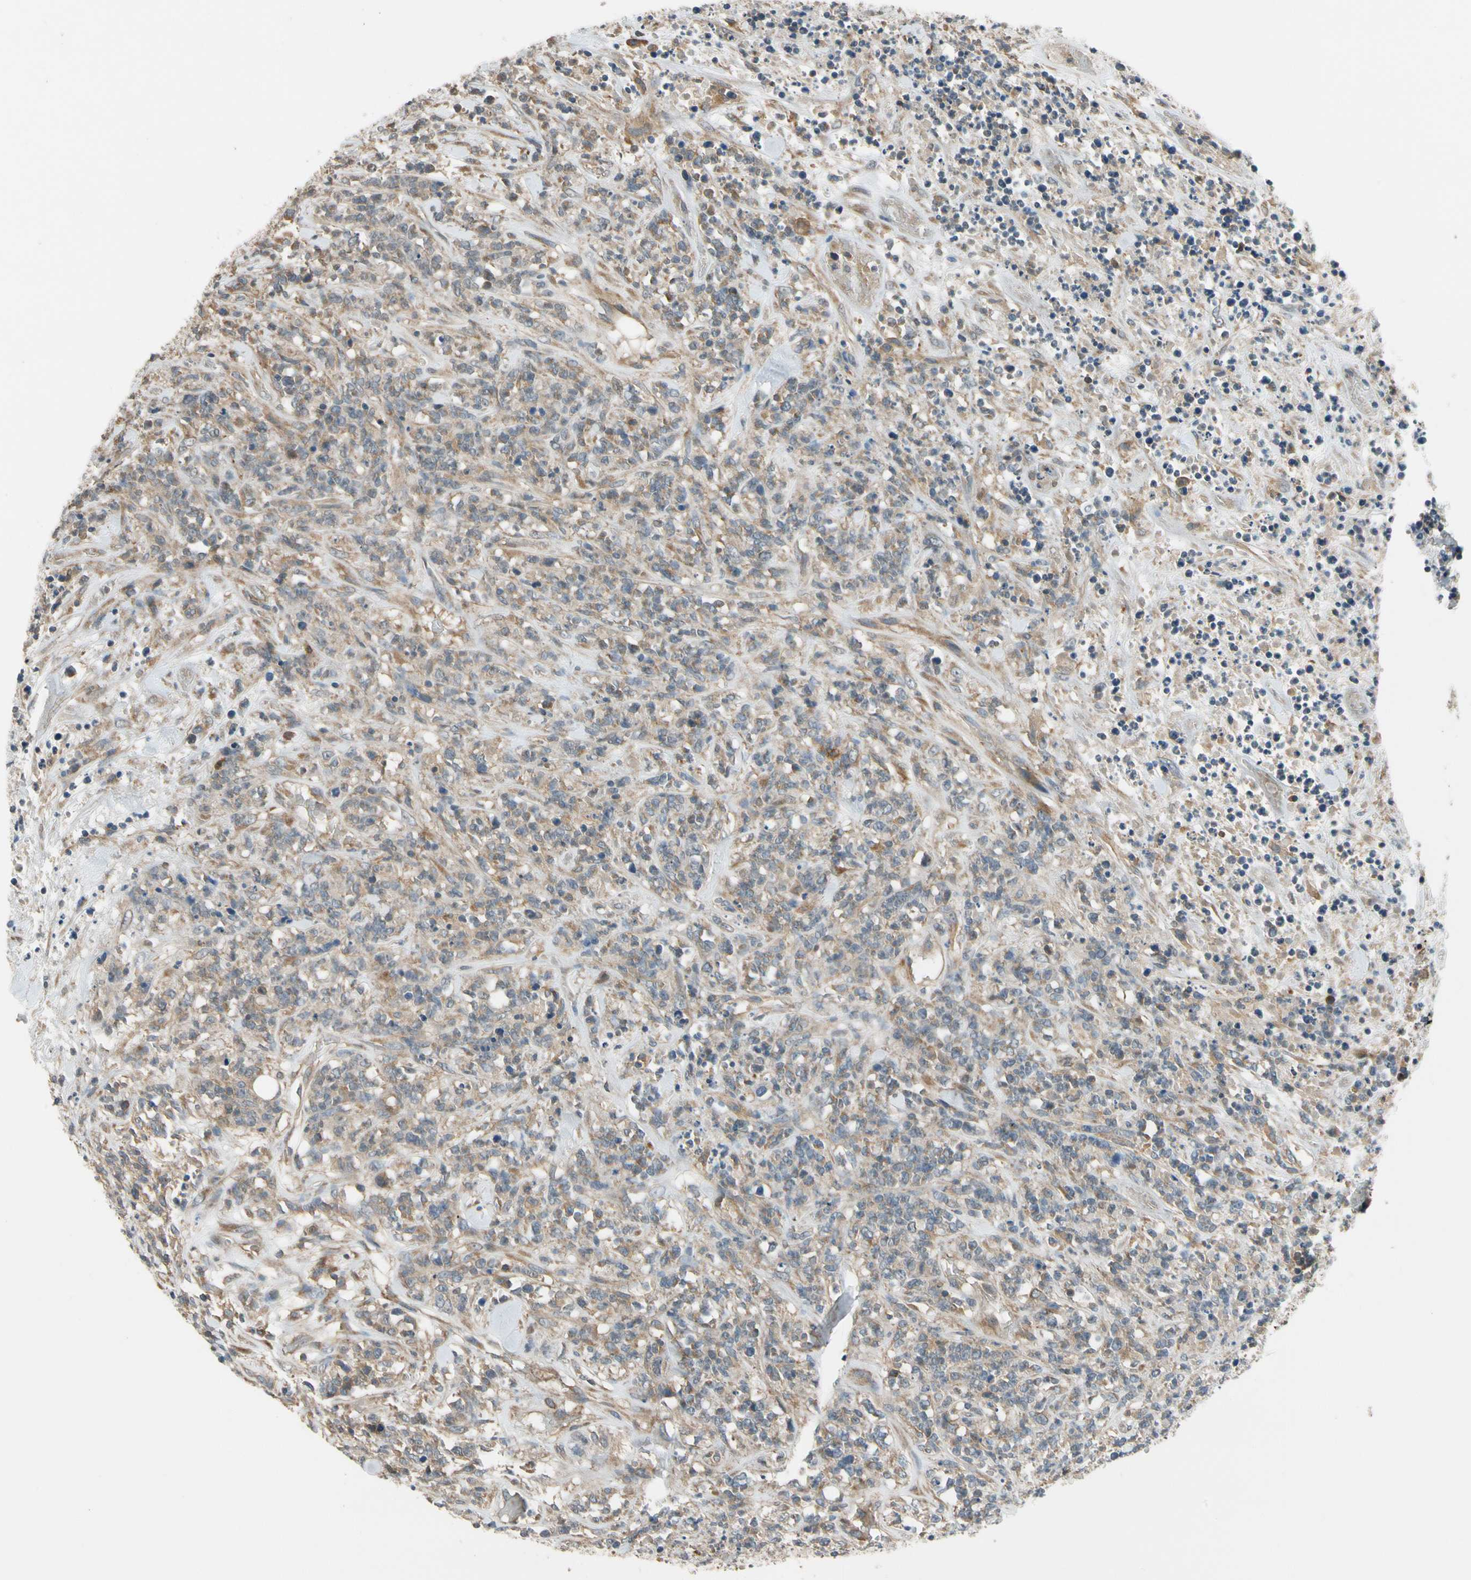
{"staining": {"intensity": "weak", "quantity": "25%-75%", "location": "cytoplasmic/membranous"}, "tissue": "lymphoma", "cell_type": "Tumor cells", "image_type": "cancer", "snomed": [{"axis": "morphology", "description": "Malignant lymphoma, non-Hodgkin's type, High grade"}, {"axis": "topography", "description": "Soft tissue"}], "caption": "IHC image of human lymphoma stained for a protein (brown), which shows low levels of weak cytoplasmic/membranous positivity in about 25%-75% of tumor cells.", "gene": "MST1R", "patient": {"sex": "male", "age": 18}}